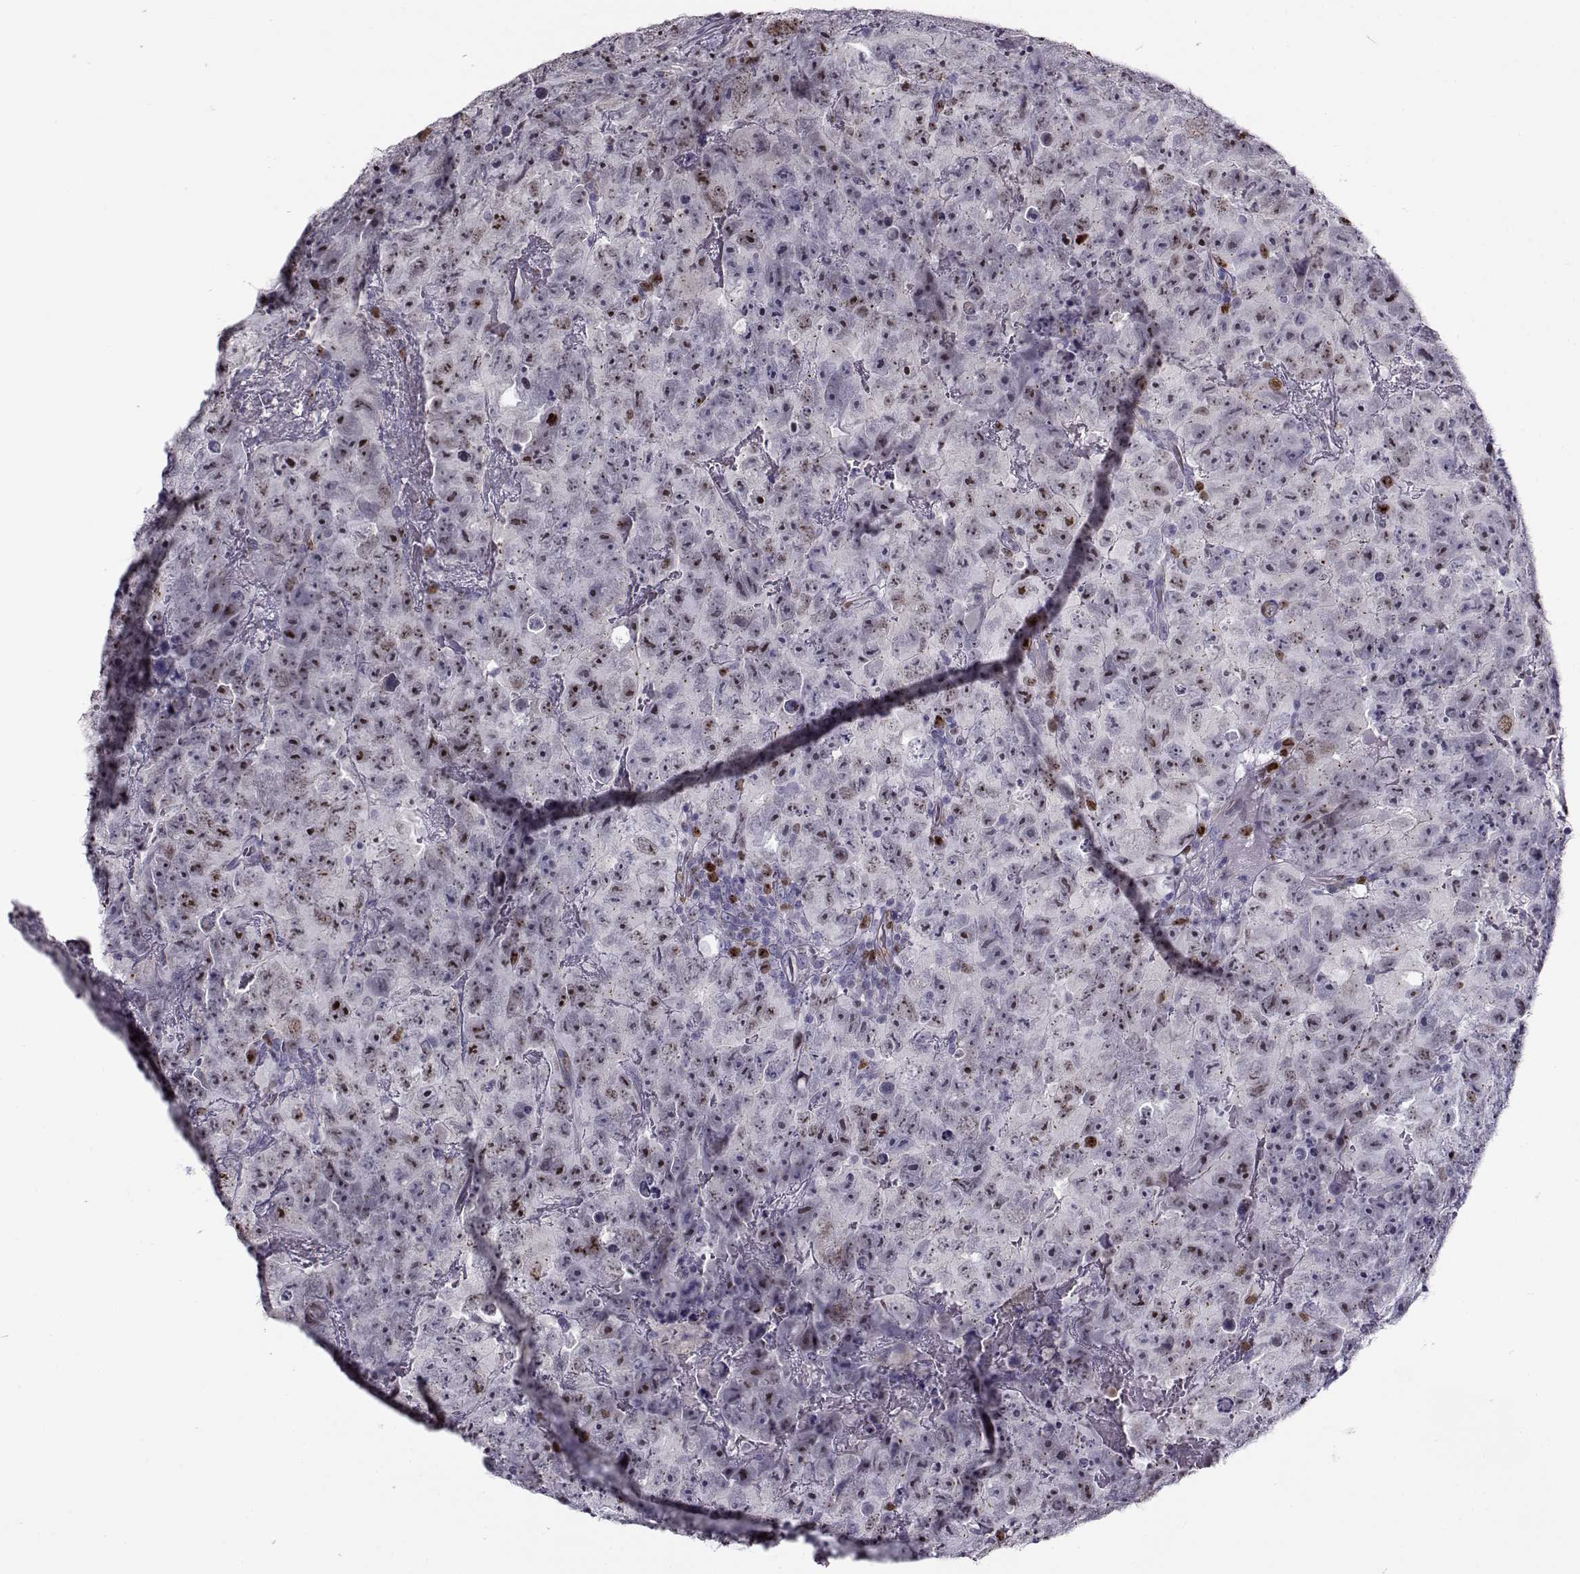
{"staining": {"intensity": "moderate", "quantity": "<25%", "location": "nuclear"}, "tissue": "testis cancer", "cell_type": "Tumor cells", "image_type": "cancer", "snomed": [{"axis": "morphology", "description": "Carcinoma, Embryonal, NOS"}, {"axis": "topography", "description": "Testis"}], "caption": "Approximately <25% of tumor cells in embryonal carcinoma (testis) display moderate nuclear protein positivity as visualized by brown immunohistochemical staining.", "gene": "NPW", "patient": {"sex": "male", "age": 24}}